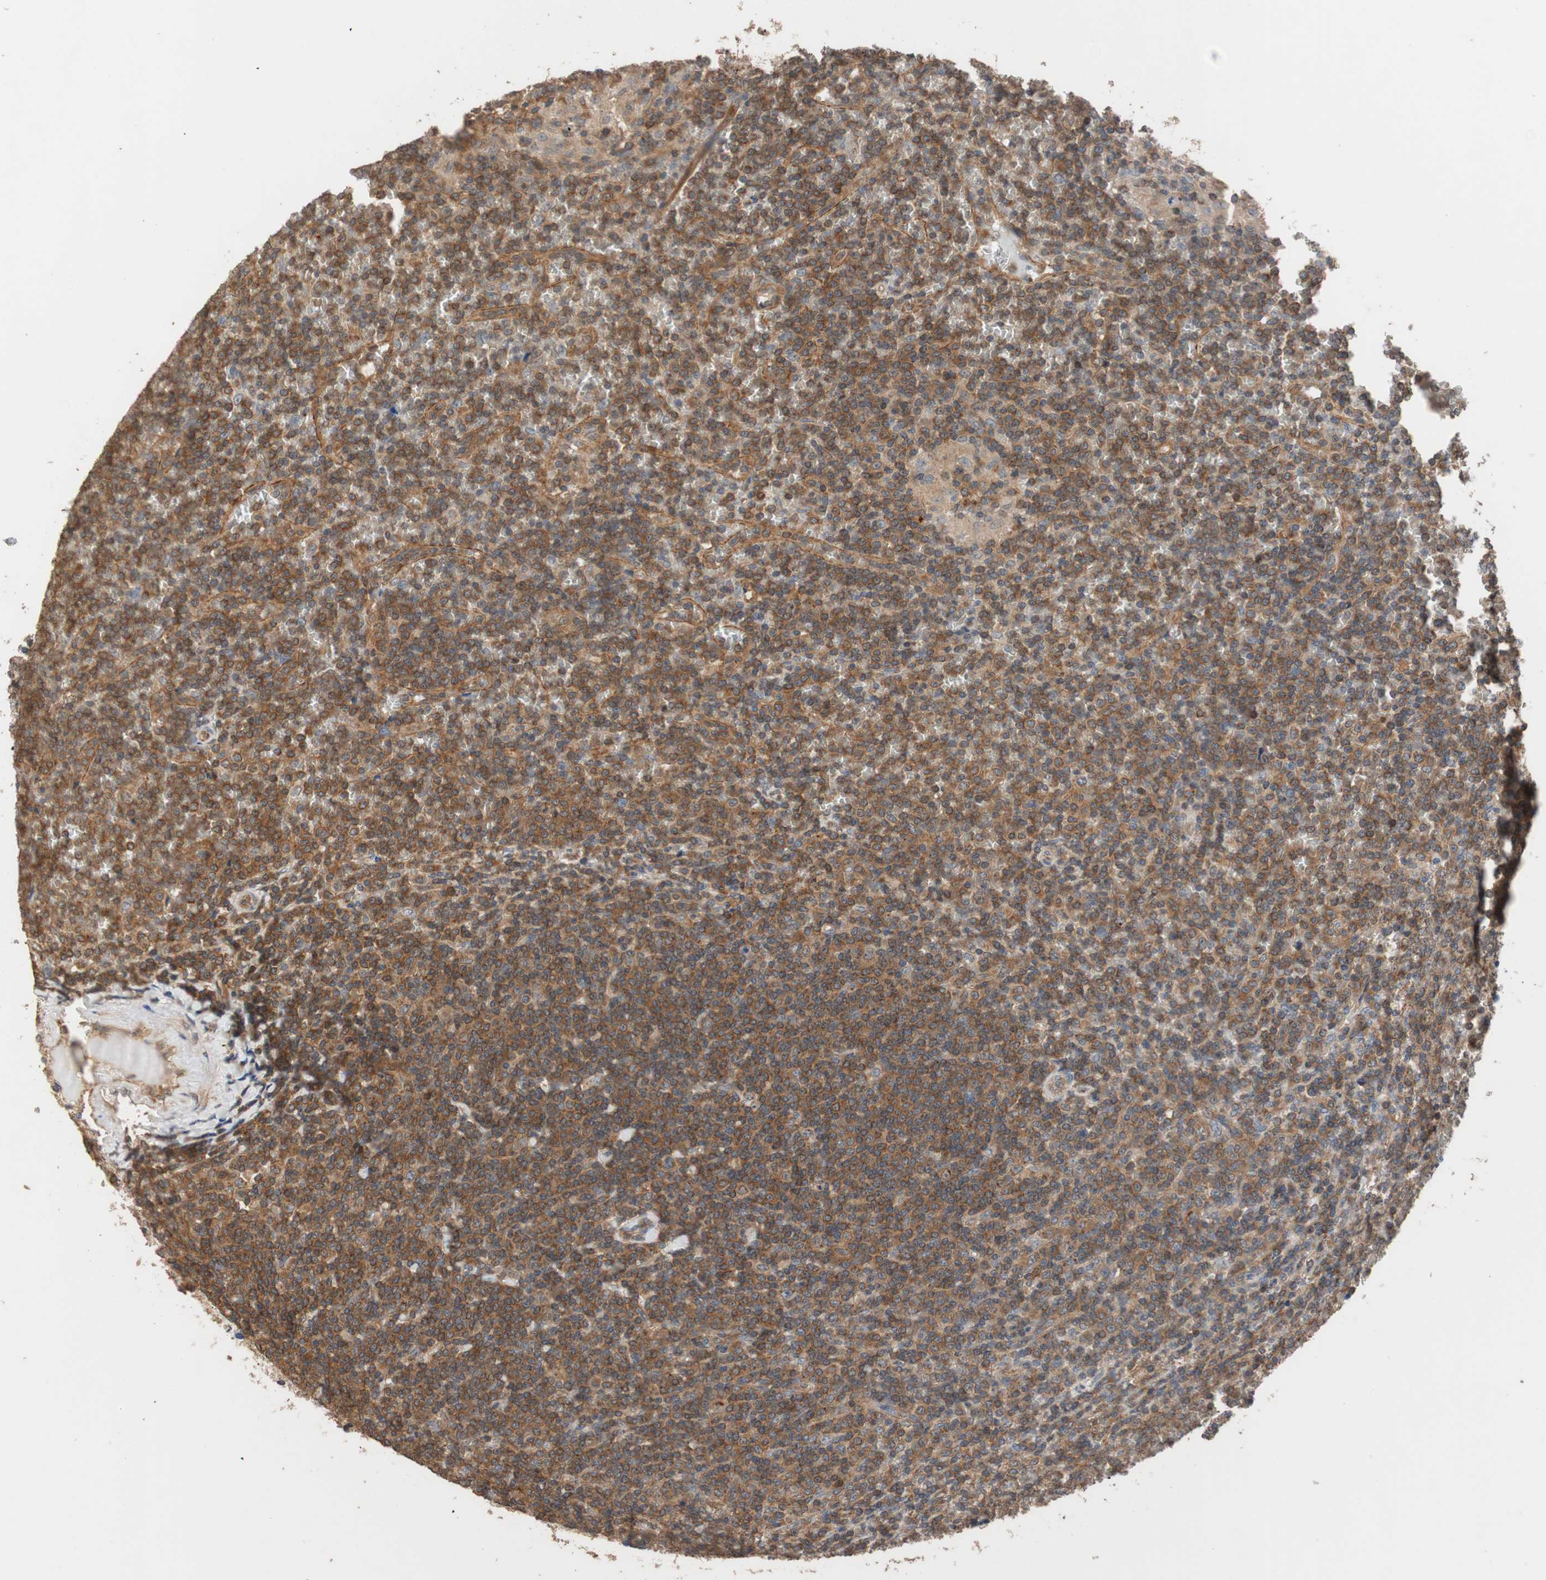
{"staining": {"intensity": "strong", "quantity": ">75%", "location": "cytoplasmic/membranous"}, "tissue": "lymphoma", "cell_type": "Tumor cells", "image_type": "cancer", "snomed": [{"axis": "morphology", "description": "Malignant lymphoma, non-Hodgkin's type, Low grade"}, {"axis": "topography", "description": "Spleen"}], "caption": "A high-resolution micrograph shows IHC staining of lymphoma, which displays strong cytoplasmic/membranous staining in about >75% of tumor cells.", "gene": "MAP4K2", "patient": {"sex": "female", "age": 19}}